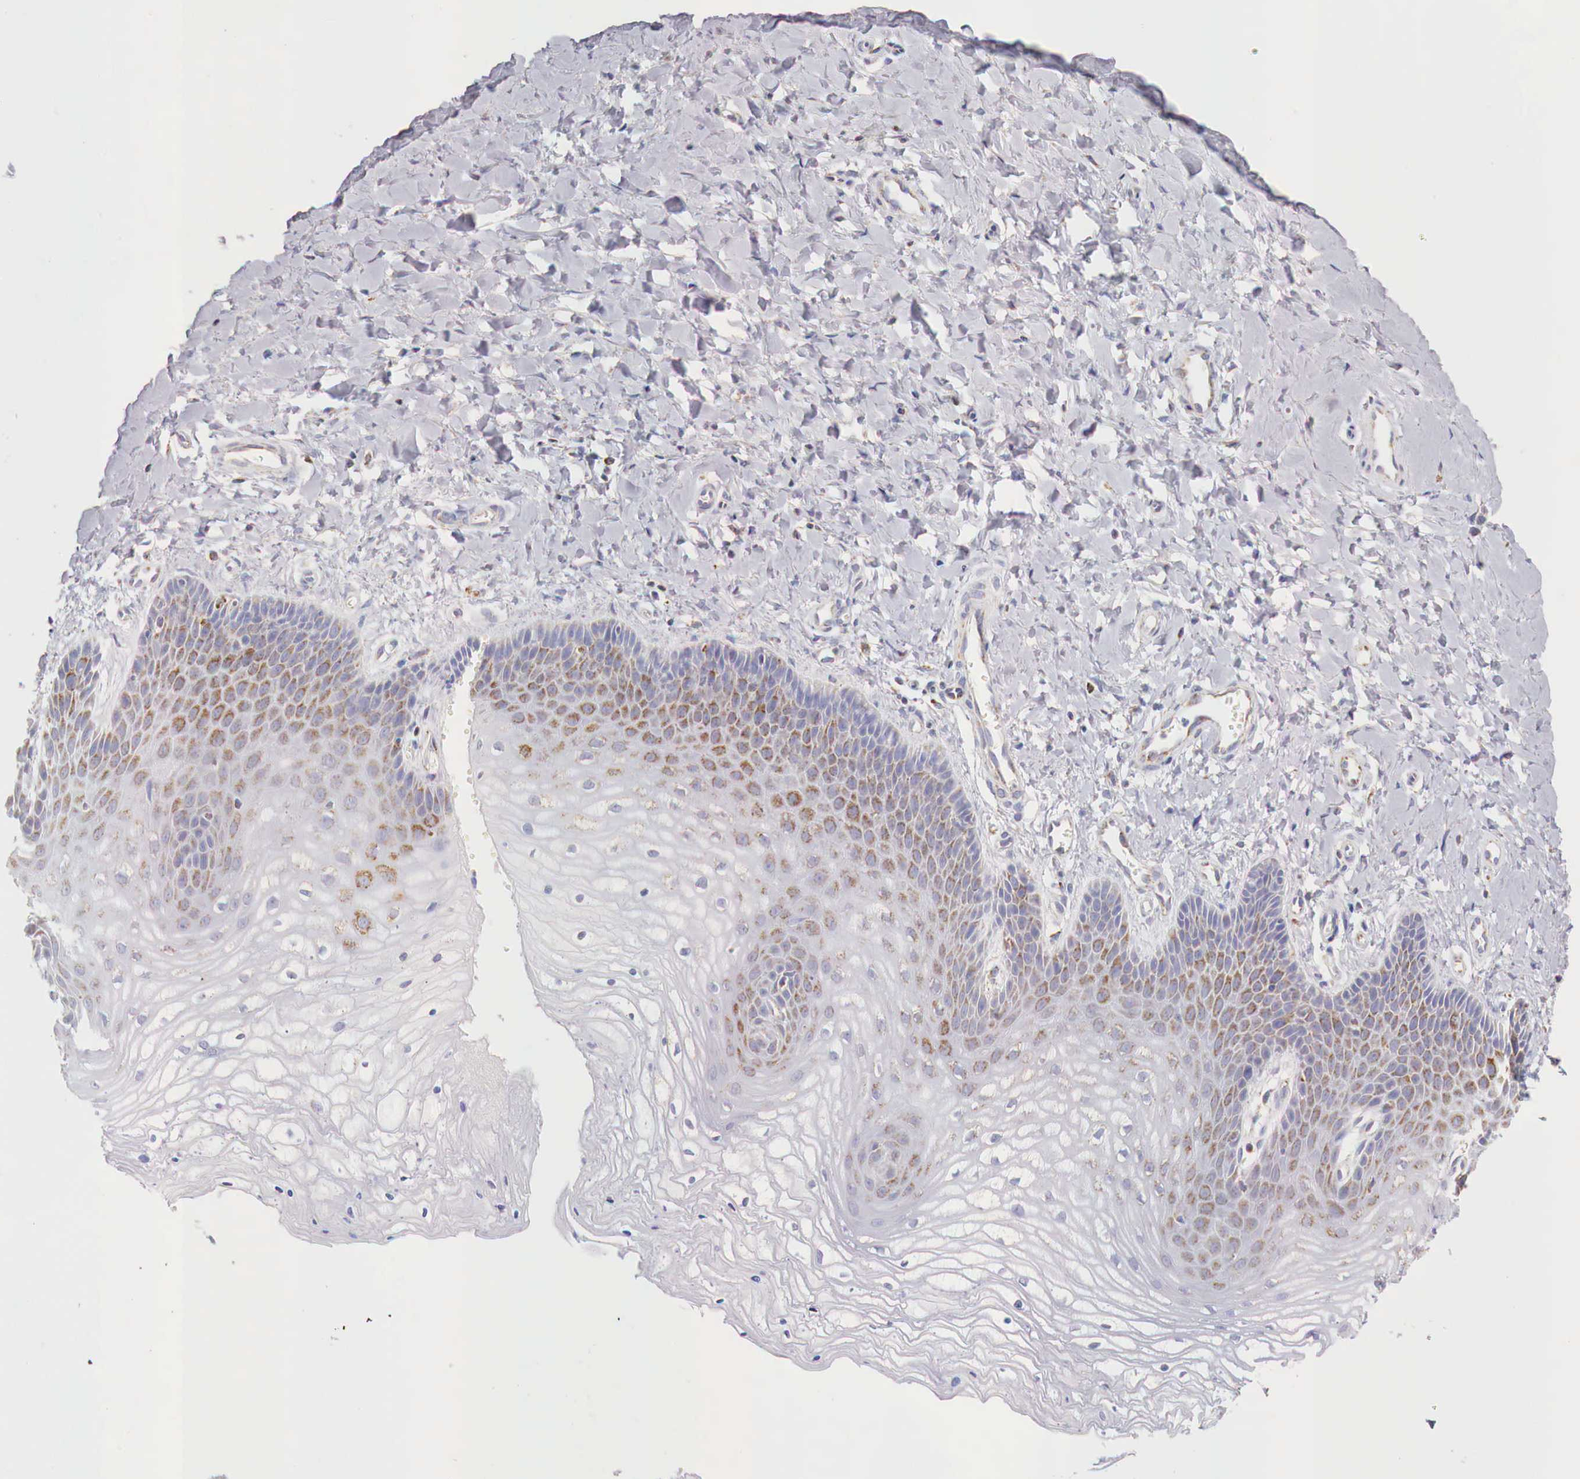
{"staining": {"intensity": "moderate", "quantity": "<25%", "location": "cytoplasmic/membranous"}, "tissue": "vagina", "cell_type": "Squamous epithelial cells", "image_type": "normal", "snomed": [{"axis": "morphology", "description": "Normal tissue, NOS"}, {"axis": "topography", "description": "Vagina"}], "caption": "Immunohistochemical staining of benign human vagina demonstrates moderate cytoplasmic/membranous protein expression in about <25% of squamous epithelial cells.", "gene": "IDH3G", "patient": {"sex": "female", "age": 68}}